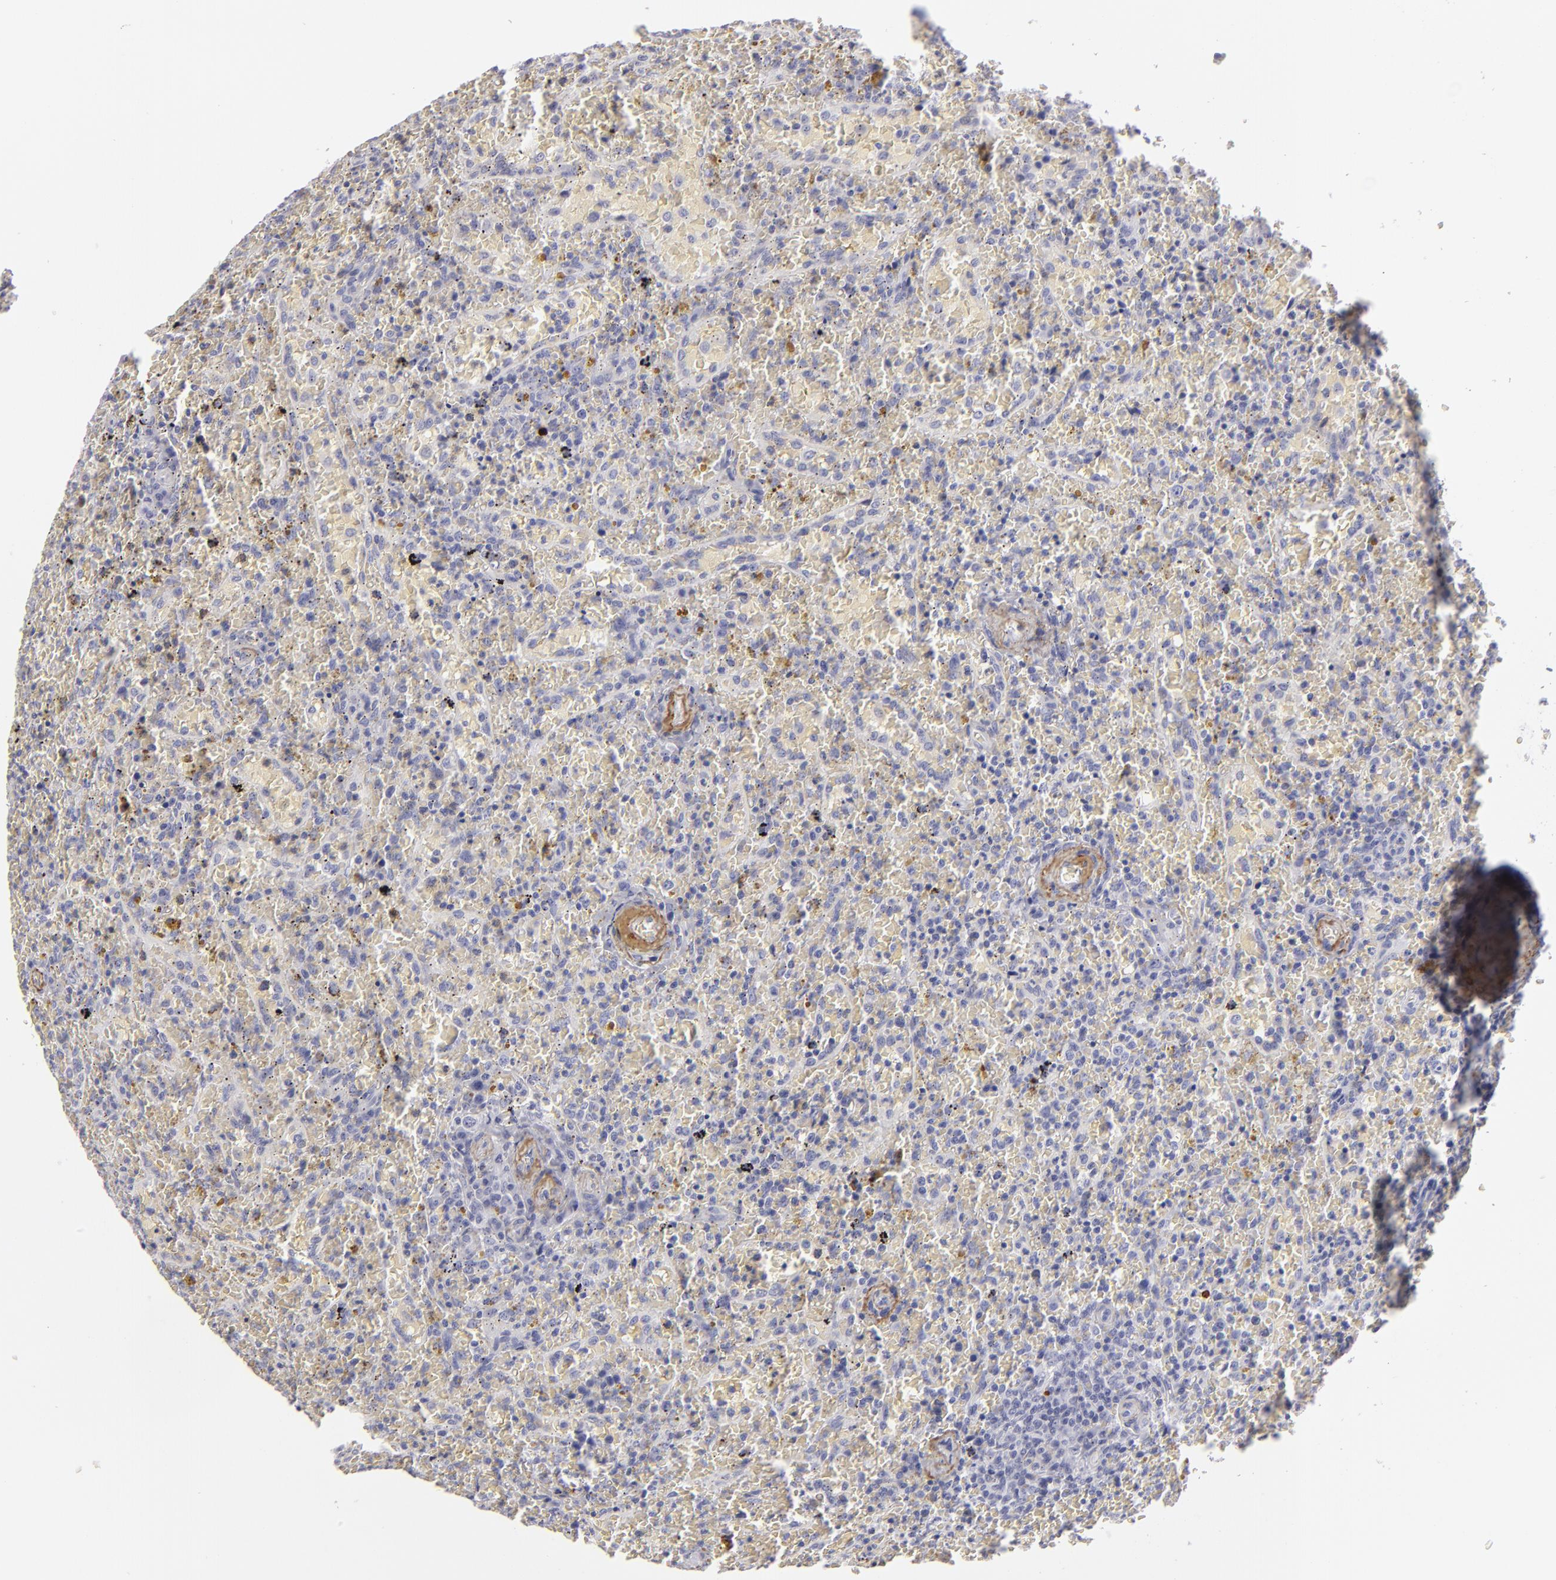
{"staining": {"intensity": "negative", "quantity": "none", "location": "none"}, "tissue": "lymphoma", "cell_type": "Tumor cells", "image_type": "cancer", "snomed": [{"axis": "morphology", "description": "Malignant lymphoma, non-Hodgkin's type, High grade"}, {"axis": "topography", "description": "Spleen"}, {"axis": "topography", "description": "Lymph node"}], "caption": "Tumor cells are negative for protein expression in human malignant lymphoma, non-Hodgkin's type (high-grade).", "gene": "C9", "patient": {"sex": "female", "age": 70}}